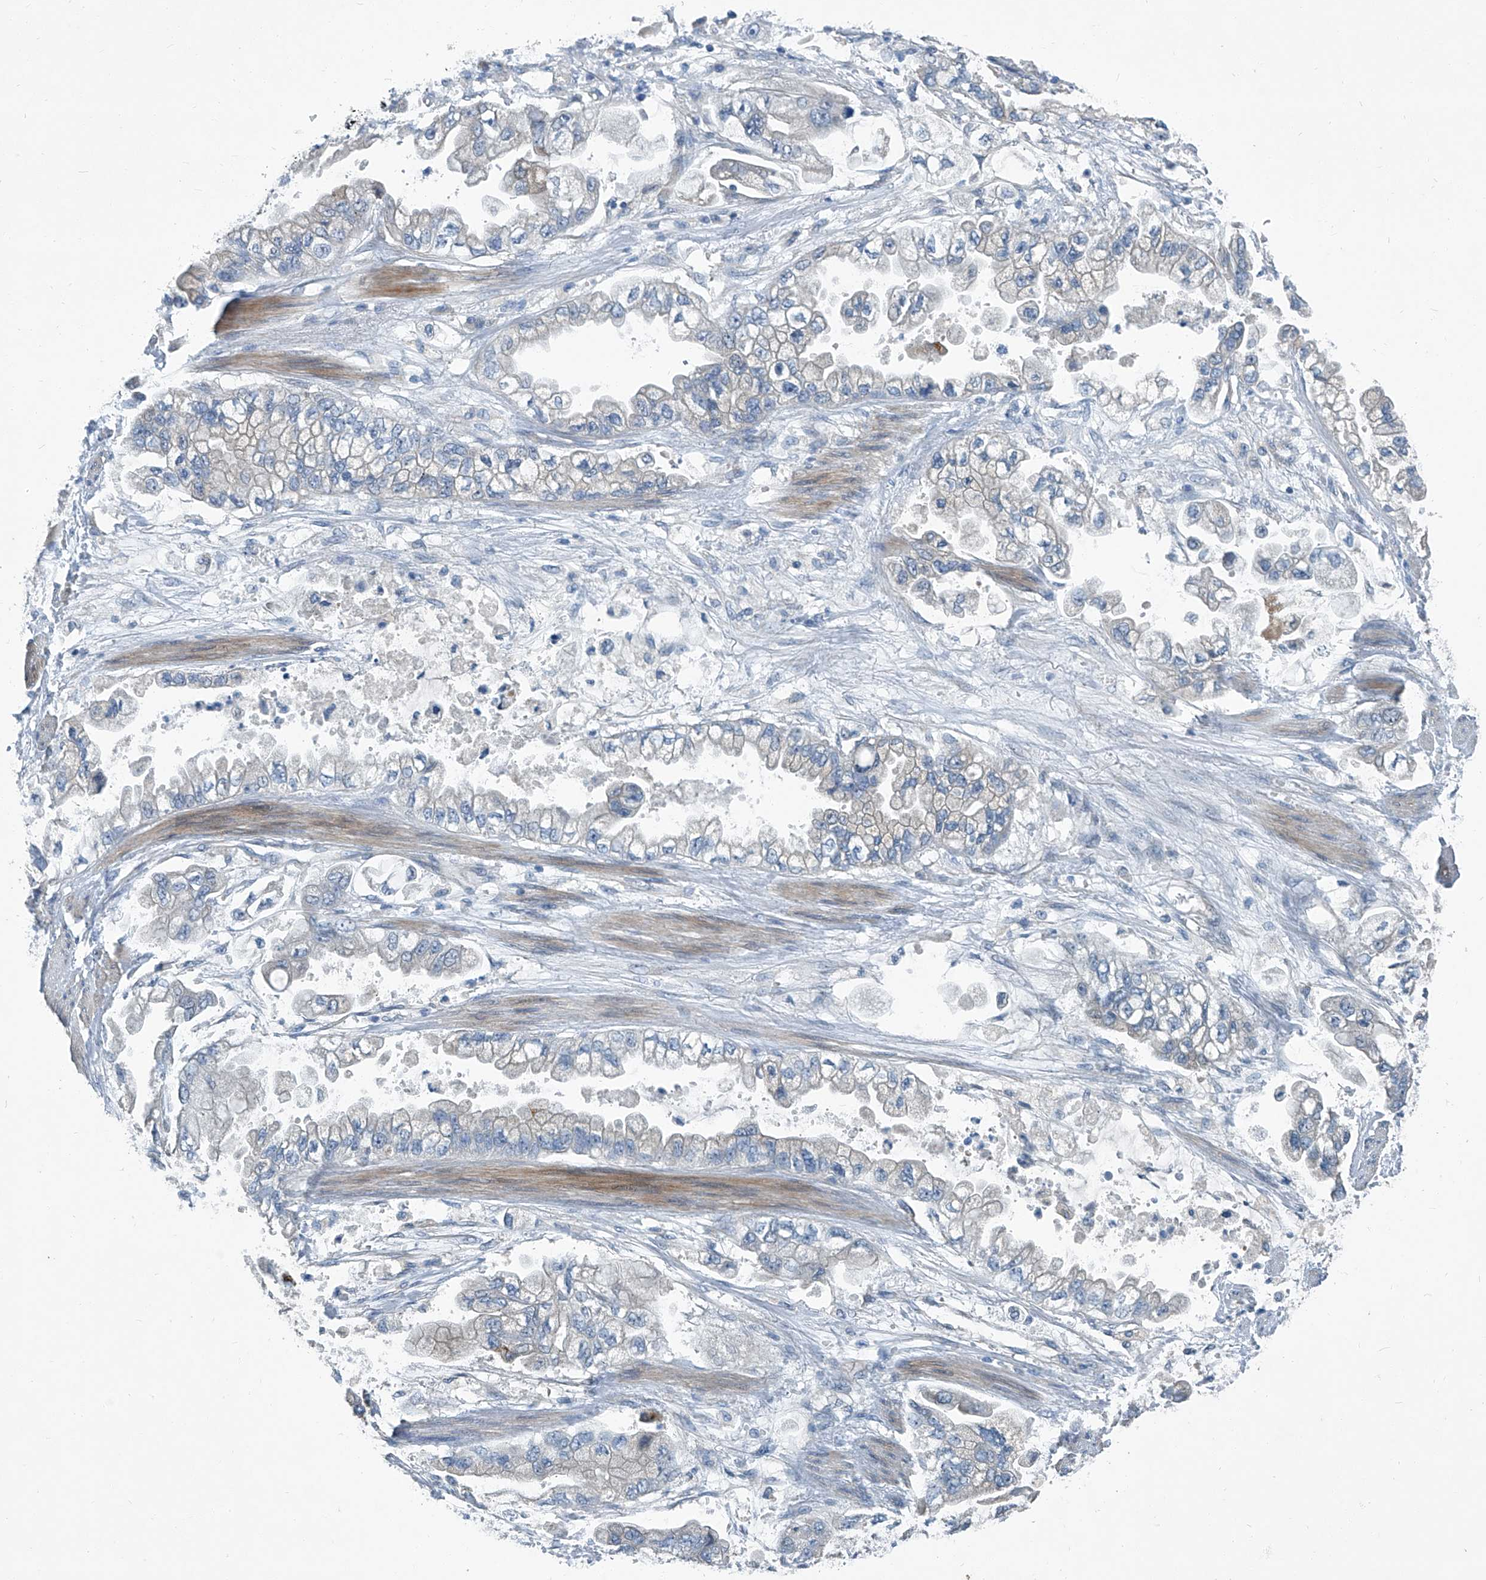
{"staining": {"intensity": "negative", "quantity": "none", "location": "none"}, "tissue": "stomach cancer", "cell_type": "Tumor cells", "image_type": "cancer", "snomed": [{"axis": "morphology", "description": "Adenocarcinoma, NOS"}, {"axis": "topography", "description": "Stomach"}], "caption": "Immunohistochemistry photomicrograph of neoplastic tissue: human adenocarcinoma (stomach) stained with DAB (3,3'-diaminobenzidine) demonstrates no significant protein positivity in tumor cells.", "gene": "SLC26A11", "patient": {"sex": "male", "age": 62}}